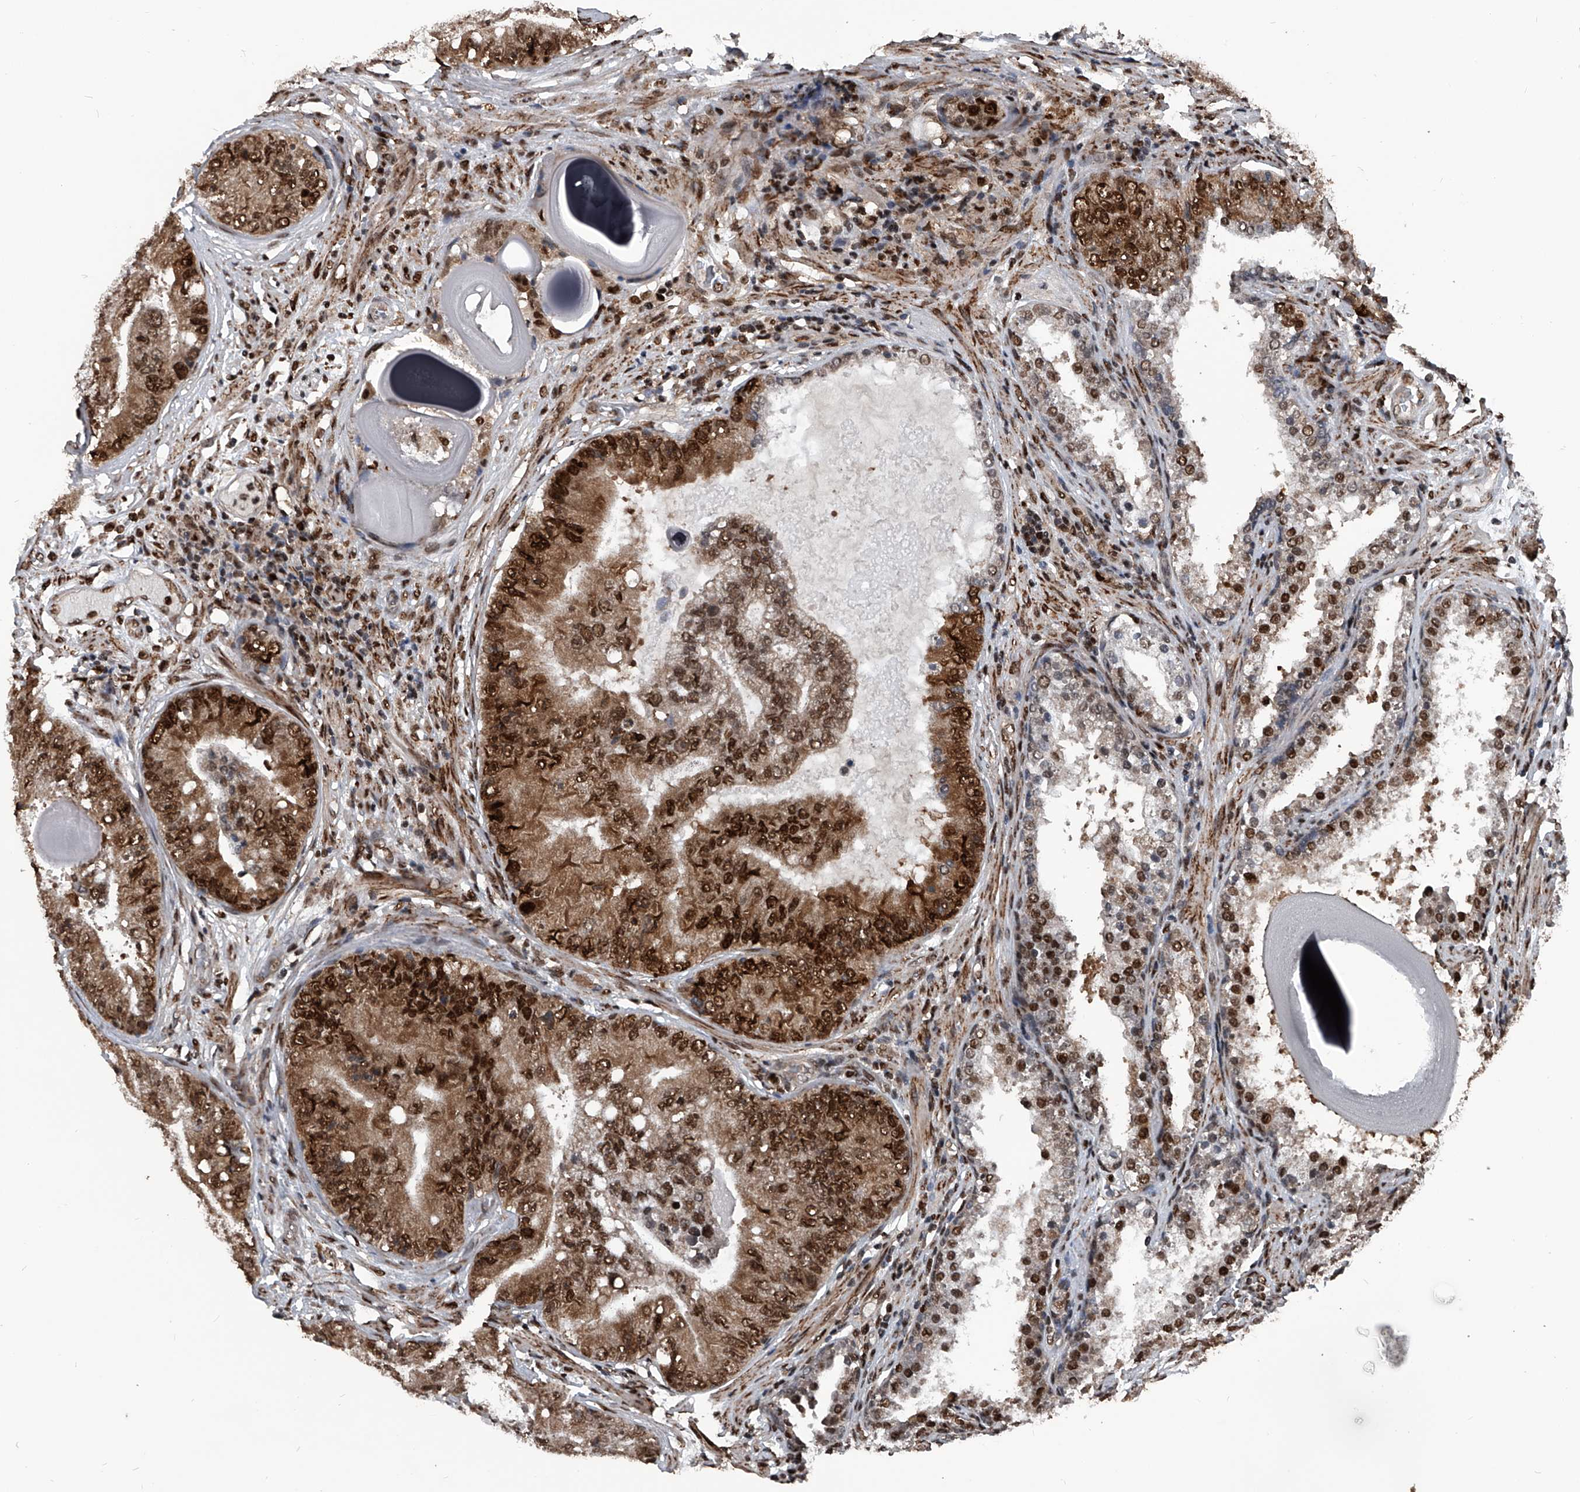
{"staining": {"intensity": "strong", "quantity": ">75%", "location": "cytoplasmic/membranous,nuclear"}, "tissue": "prostate cancer", "cell_type": "Tumor cells", "image_type": "cancer", "snomed": [{"axis": "morphology", "description": "Adenocarcinoma, High grade"}, {"axis": "topography", "description": "Prostate"}], "caption": "An image of human prostate cancer (adenocarcinoma (high-grade)) stained for a protein reveals strong cytoplasmic/membranous and nuclear brown staining in tumor cells.", "gene": "FKBP5", "patient": {"sex": "male", "age": 70}}